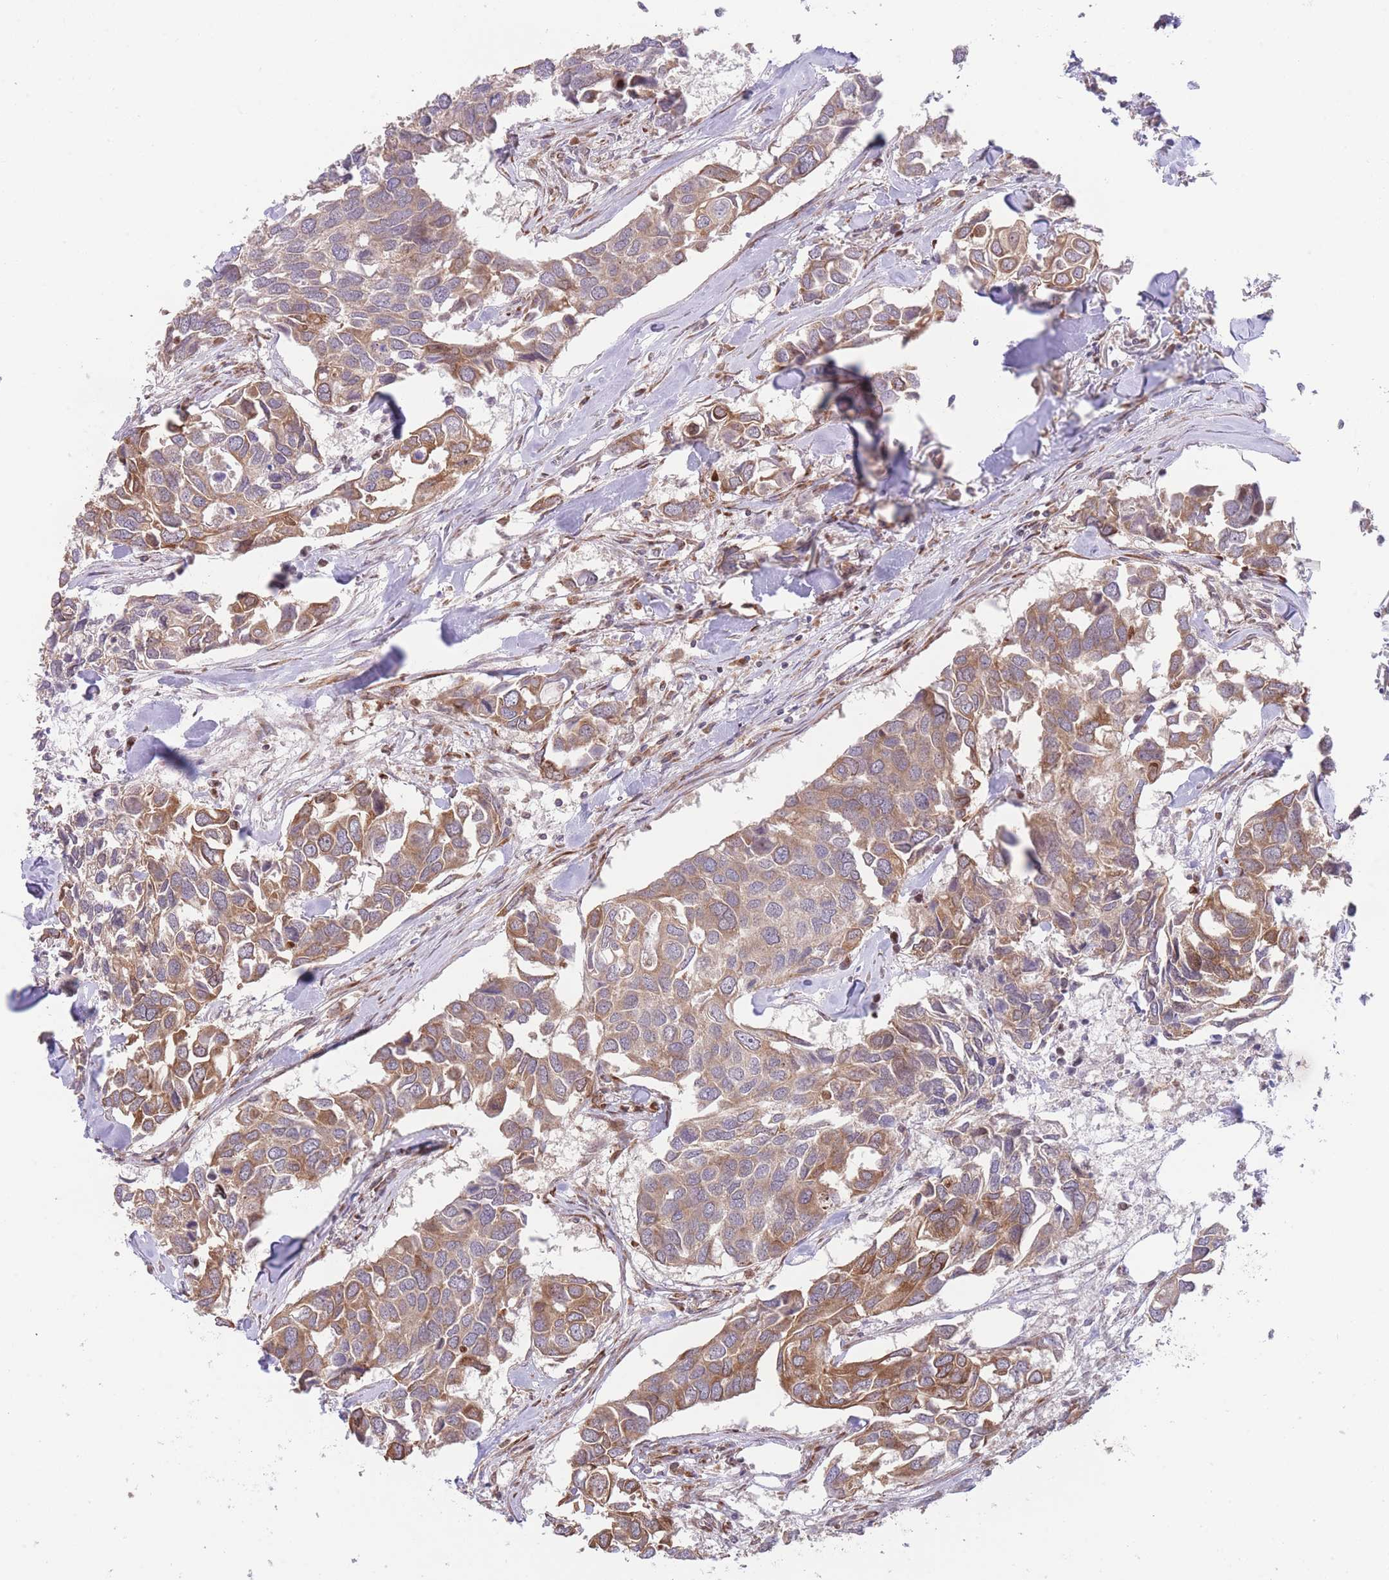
{"staining": {"intensity": "moderate", "quantity": ">75%", "location": "cytoplasmic/membranous"}, "tissue": "breast cancer", "cell_type": "Tumor cells", "image_type": "cancer", "snomed": [{"axis": "morphology", "description": "Duct carcinoma"}, {"axis": "topography", "description": "Breast"}], "caption": "Breast cancer (infiltrating ductal carcinoma) stained with a brown dye reveals moderate cytoplasmic/membranous positive staining in approximately >75% of tumor cells.", "gene": "BOLA2B", "patient": {"sex": "female", "age": 83}}